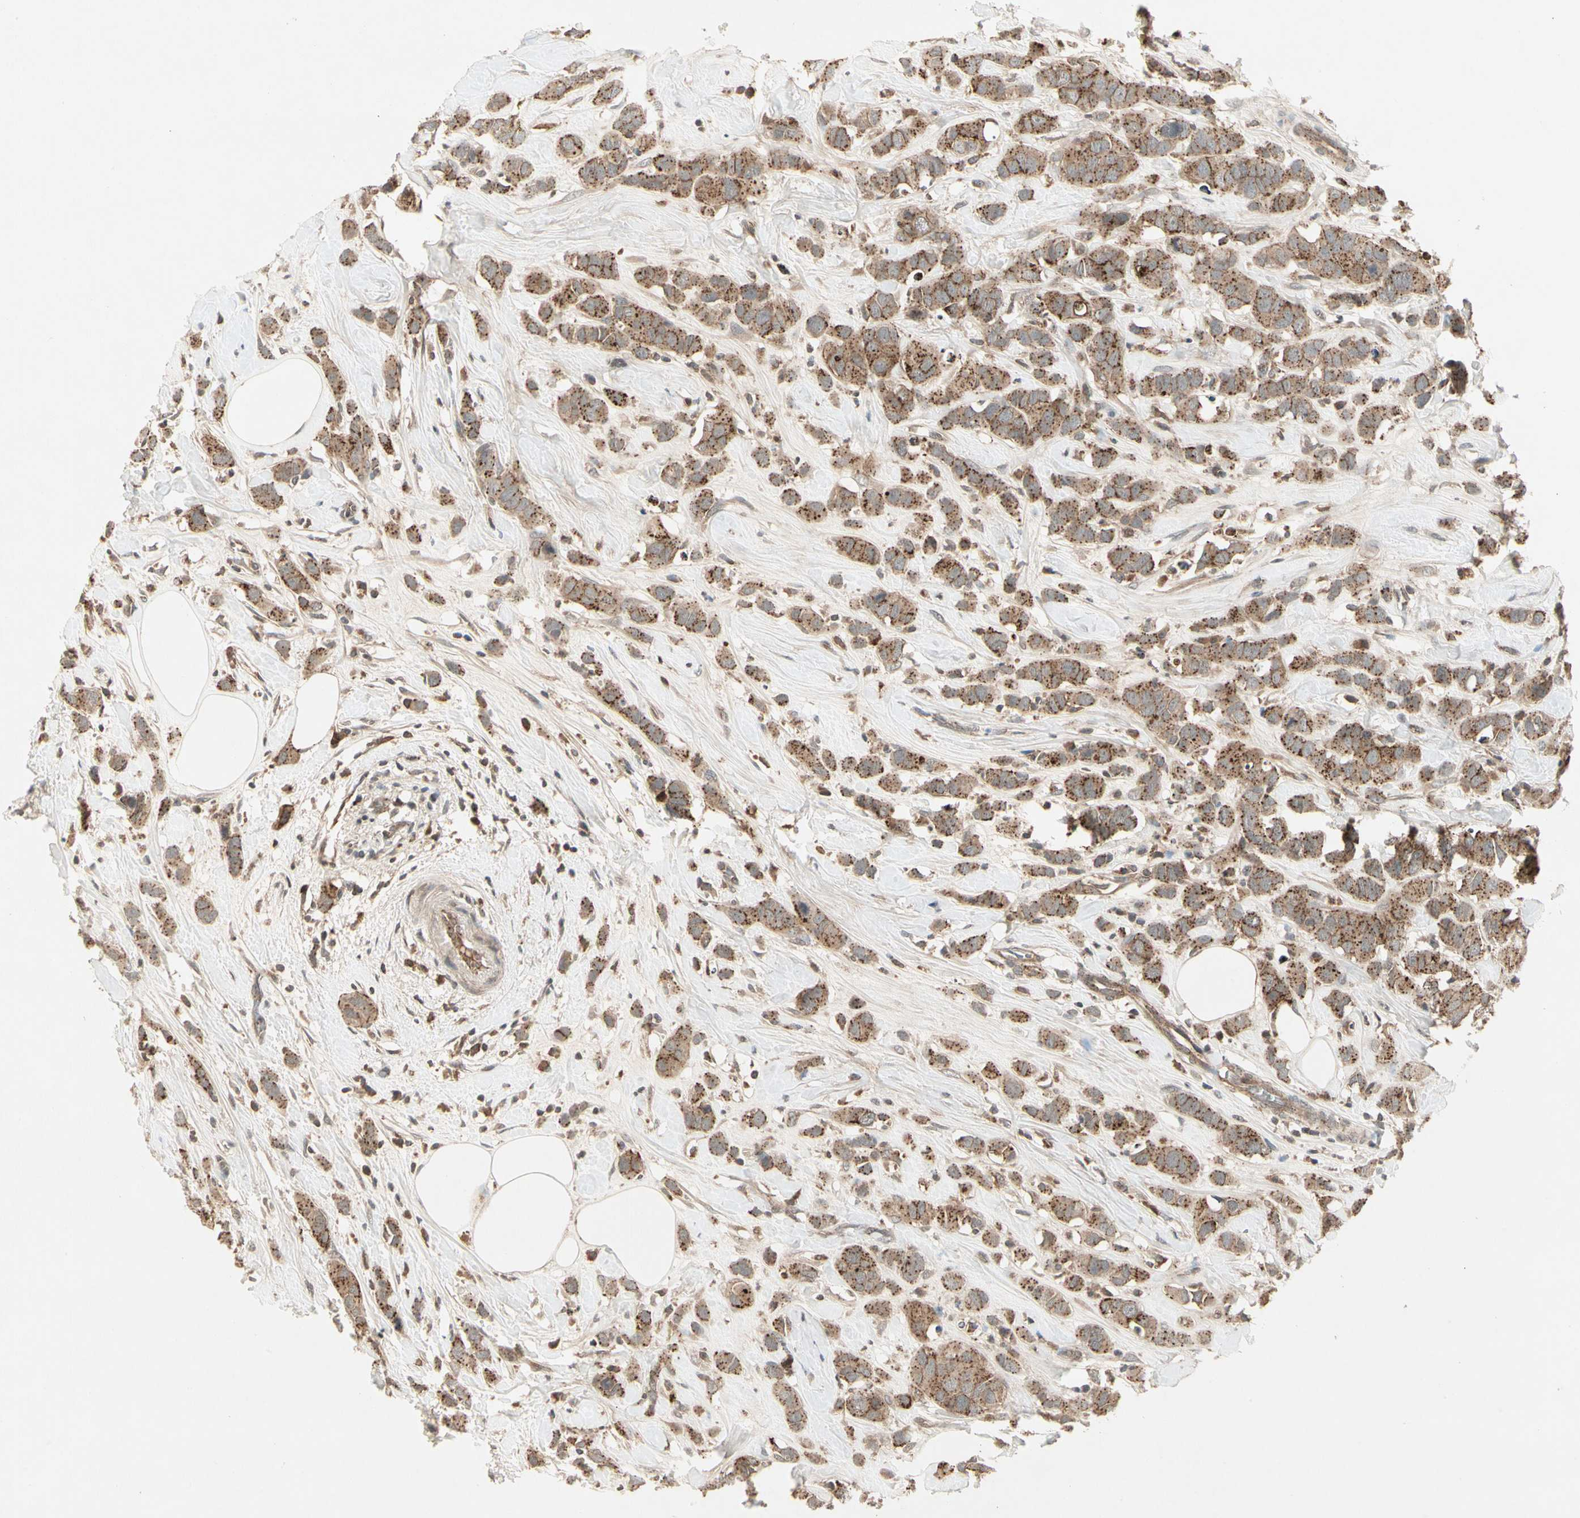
{"staining": {"intensity": "strong", "quantity": ">75%", "location": "cytoplasmic/membranous"}, "tissue": "breast cancer", "cell_type": "Tumor cells", "image_type": "cancer", "snomed": [{"axis": "morphology", "description": "Normal tissue, NOS"}, {"axis": "morphology", "description": "Duct carcinoma"}, {"axis": "topography", "description": "Breast"}], "caption": "Breast intraductal carcinoma stained with DAB IHC exhibits high levels of strong cytoplasmic/membranous staining in approximately >75% of tumor cells. (DAB IHC, brown staining for protein, blue staining for nuclei).", "gene": "FLOT1", "patient": {"sex": "female", "age": 50}}